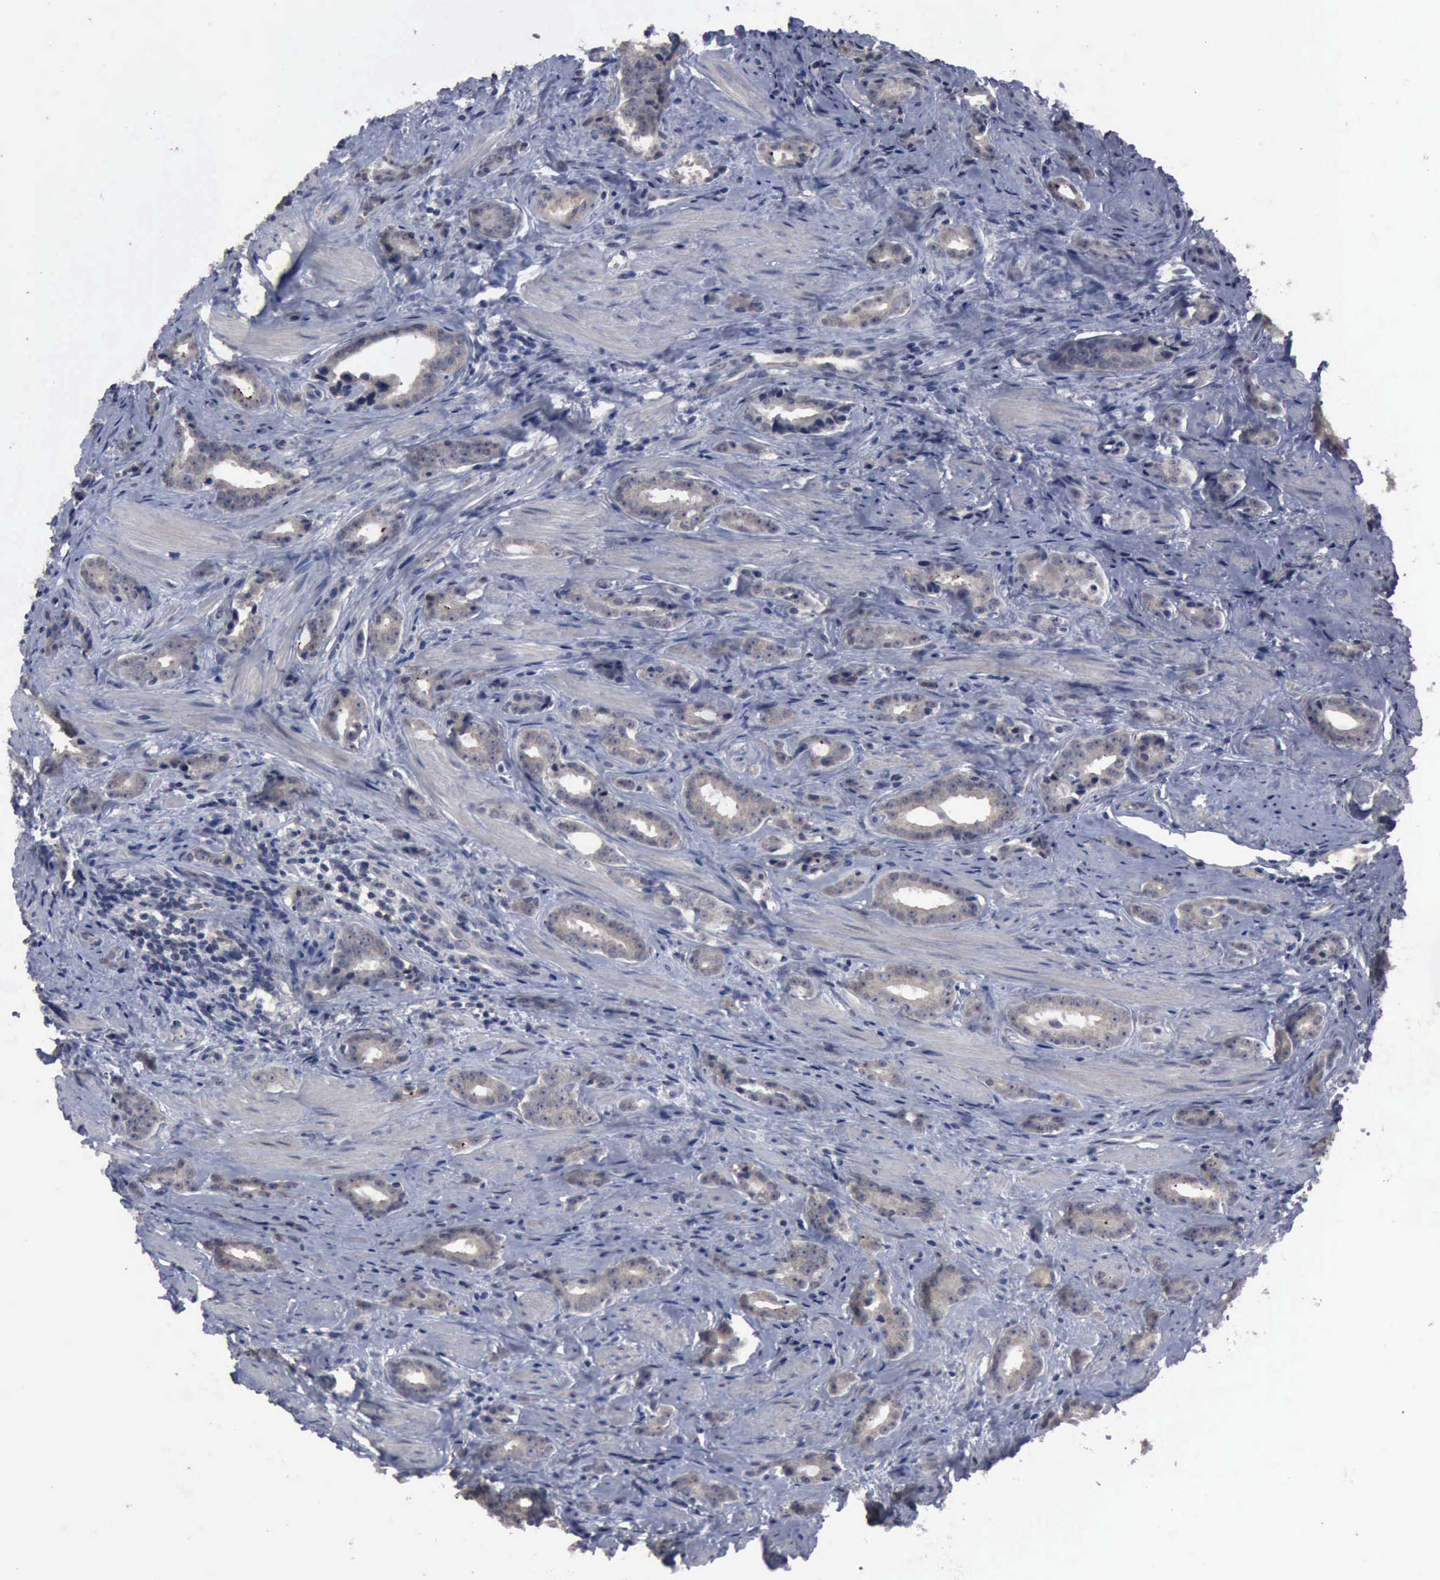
{"staining": {"intensity": "weak", "quantity": ">75%", "location": "cytoplasmic/membranous"}, "tissue": "prostate cancer", "cell_type": "Tumor cells", "image_type": "cancer", "snomed": [{"axis": "morphology", "description": "Adenocarcinoma, Medium grade"}, {"axis": "topography", "description": "Prostate"}], "caption": "Immunohistochemical staining of human prostate cancer demonstrates low levels of weak cytoplasmic/membranous positivity in approximately >75% of tumor cells. The staining was performed using DAB to visualize the protein expression in brown, while the nuclei were stained in blue with hematoxylin (Magnification: 20x).", "gene": "MYO18B", "patient": {"sex": "male", "age": 53}}